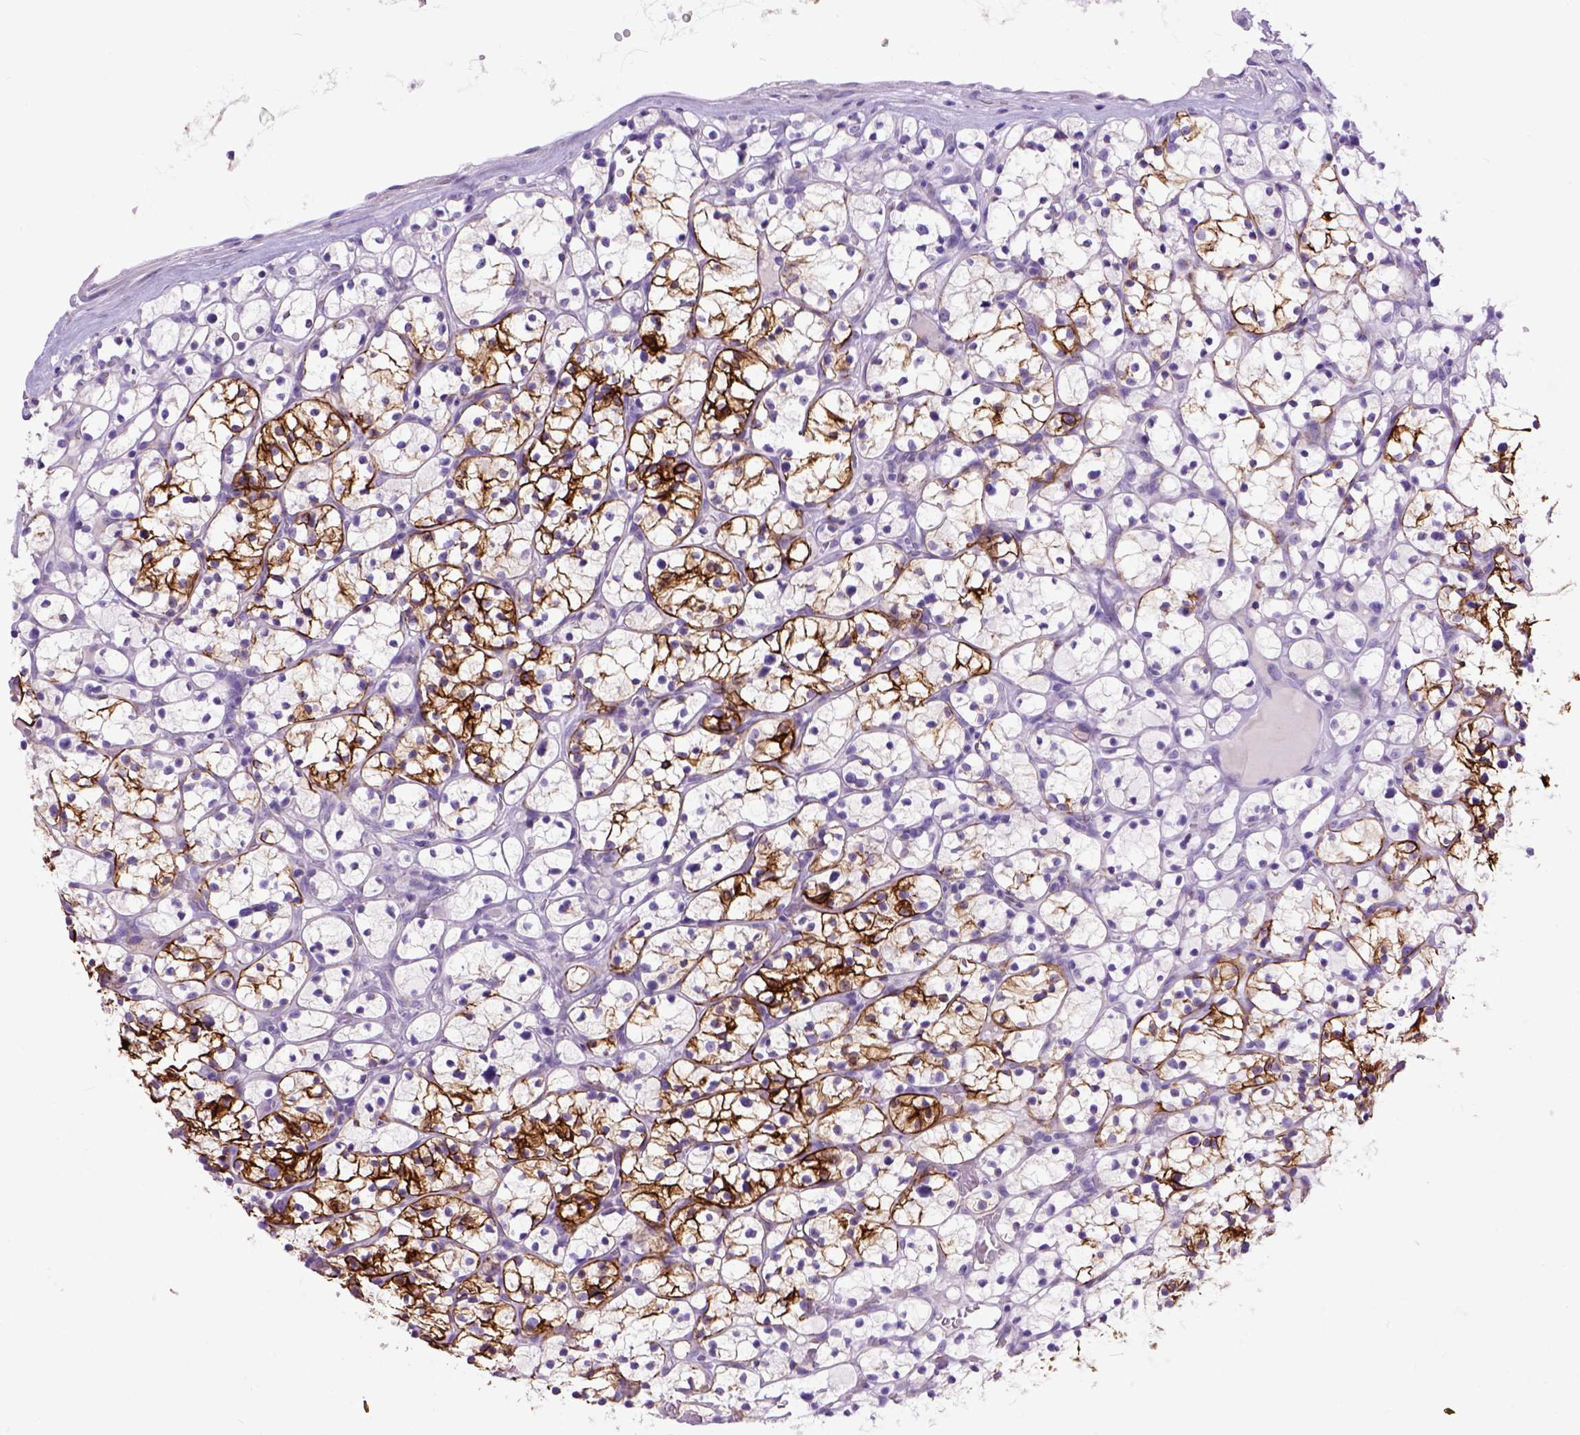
{"staining": {"intensity": "strong", "quantity": "25%-75%", "location": "cytoplasmic/membranous"}, "tissue": "renal cancer", "cell_type": "Tumor cells", "image_type": "cancer", "snomed": [{"axis": "morphology", "description": "Adenocarcinoma, NOS"}, {"axis": "topography", "description": "Kidney"}], "caption": "Renal cancer stained with DAB immunohistochemistry (IHC) demonstrates high levels of strong cytoplasmic/membranous positivity in approximately 25%-75% of tumor cells.", "gene": "RAB25", "patient": {"sex": "female", "age": 64}}